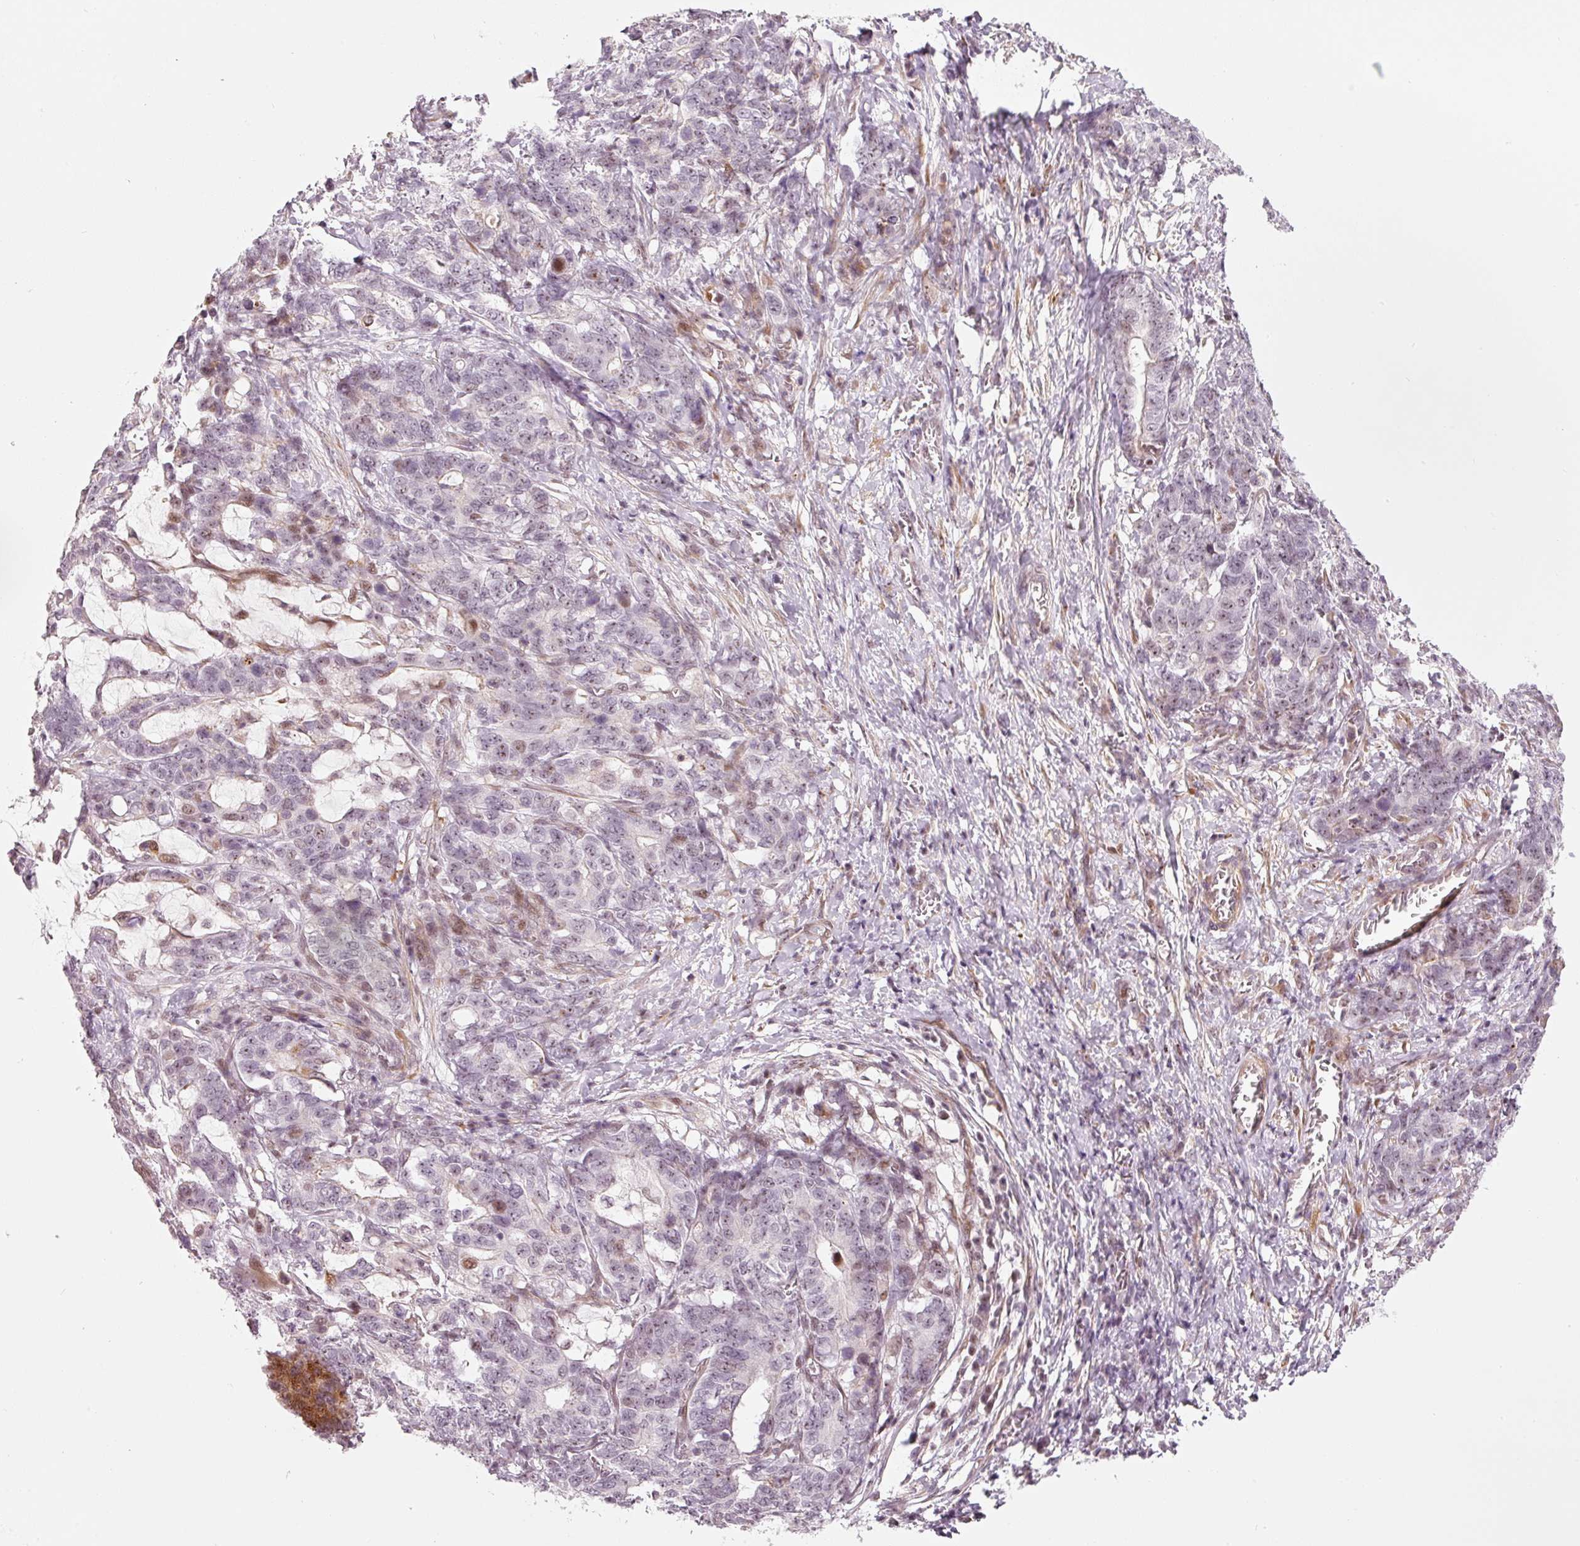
{"staining": {"intensity": "moderate", "quantity": "<25%", "location": "nuclear"}, "tissue": "stomach cancer", "cell_type": "Tumor cells", "image_type": "cancer", "snomed": [{"axis": "morphology", "description": "Normal tissue, NOS"}, {"axis": "morphology", "description": "Adenocarcinoma, NOS"}, {"axis": "topography", "description": "Stomach"}], "caption": "Protein staining reveals moderate nuclear positivity in about <25% of tumor cells in stomach cancer. Using DAB (brown) and hematoxylin (blue) stains, captured at high magnification using brightfield microscopy.", "gene": "MXRA8", "patient": {"sex": "female", "age": 64}}